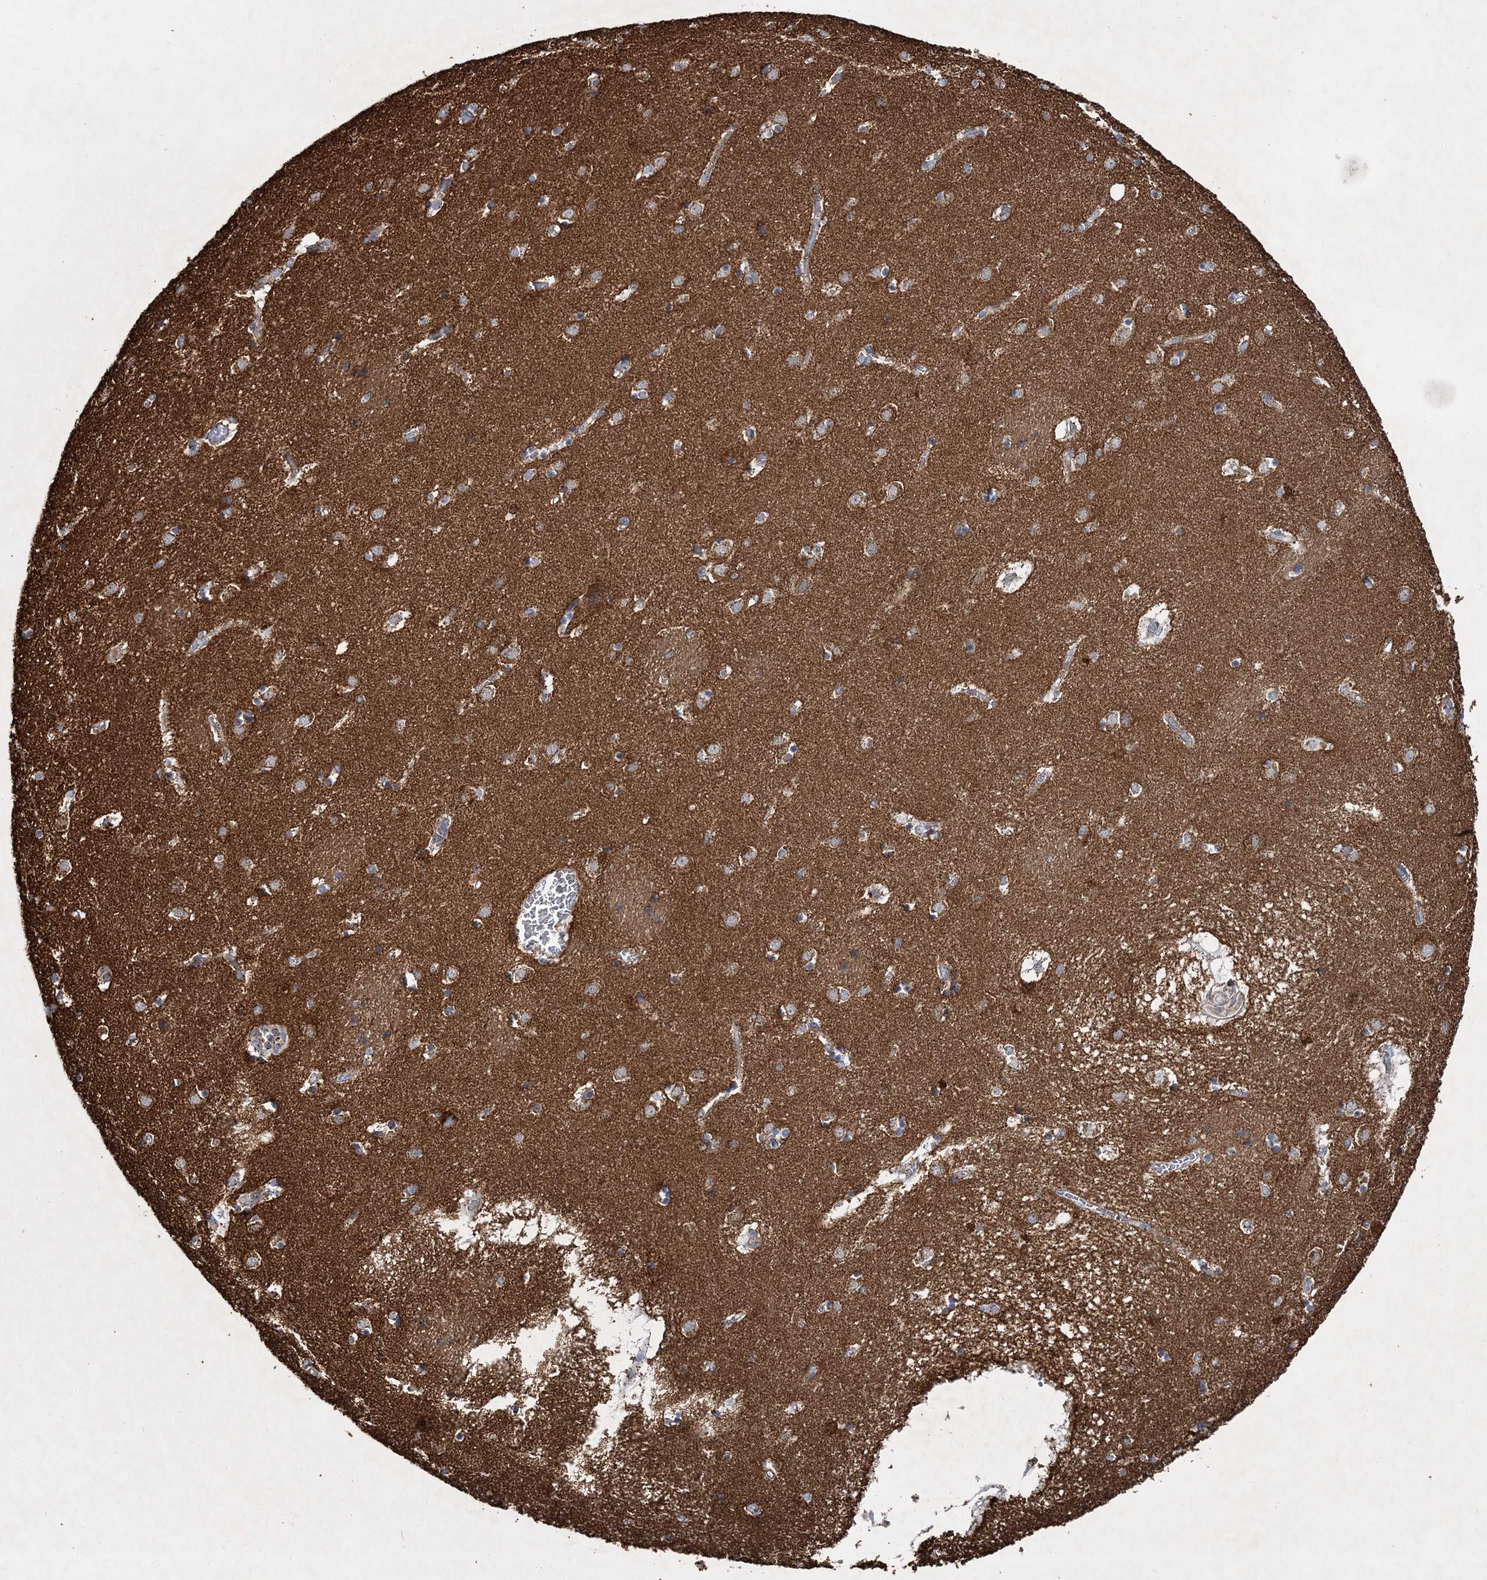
{"staining": {"intensity": "moderate", "quantity": "<25%", "location": "cytoplasmic/membranous"}, "tissue": "caudate", "cell_type": "Glial cells", "image_type": "normal", "snomed": [{"axis": "morphology", "description": "Normal tissue, NOS"}, {"axis": "topography", "description": "Lateral ventricle wall"}], "caption": "This photomicrograph reveals immunohistochemistry (IHC) staining of unremarkable human caudate, with low moderate cytoplasmic/membranous positivity in about <25% of glial cells.", "gene": "SPAG16", "patient": {"sex": "male", "age": 70}}